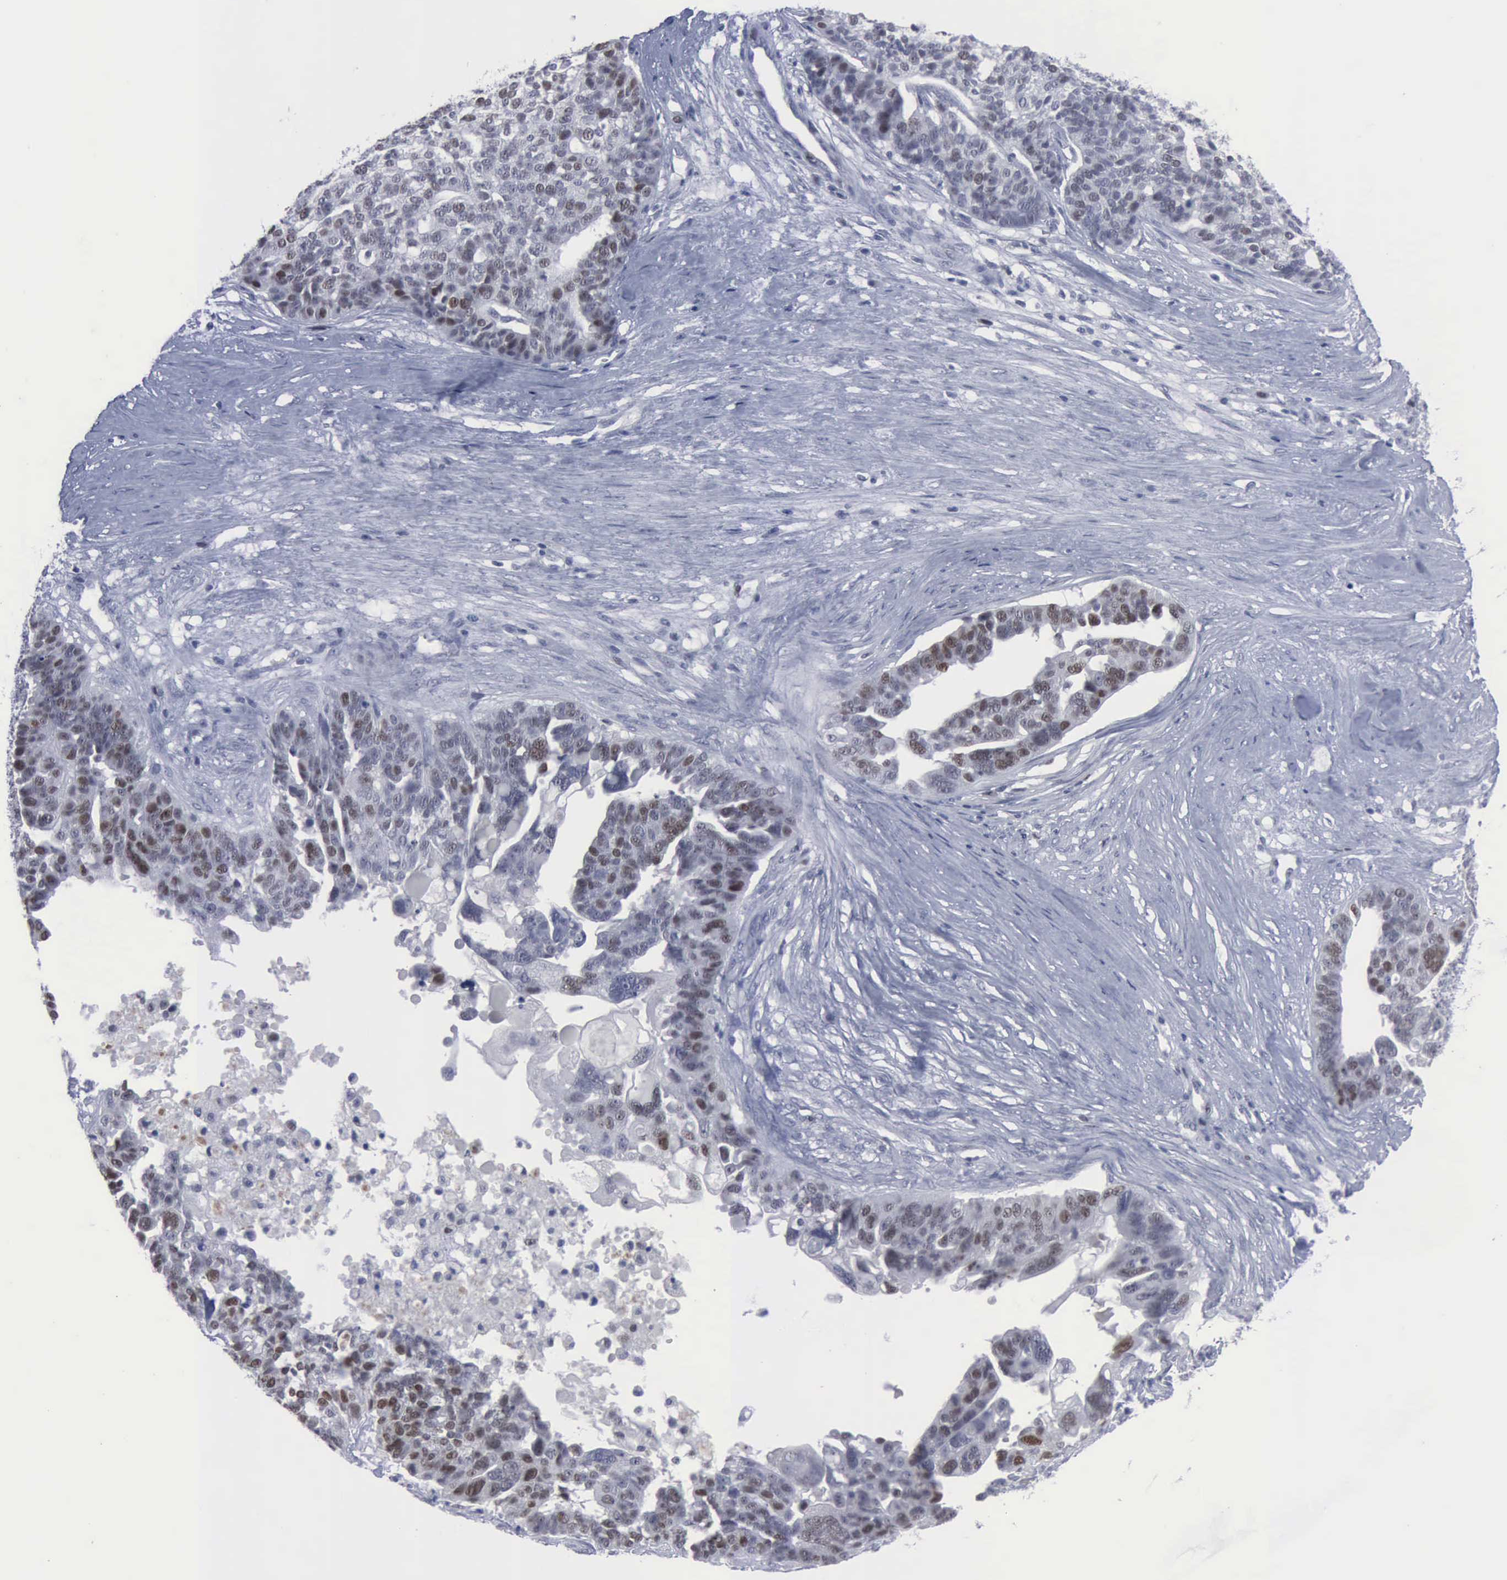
{"staining": {"intensity": "weak", "quantity": "25%-75%", "location": "nuclear"}, "tissue": "ovarian cancer", "cell_type": "Tumor cells", "image_type": "cancer", "snomed": [{"axis": "morphology", "description": "Cystadenocarcinoma, serous, NOS"}, {"axis": "topography", "description": "Ovary"}], "caption": "Immunohistochemistry (IHC) histopathology image of human ovarian cancer stained for a protein (brown), which displays low levels of weak nuclear positivity in about 25%-75% of tumor cells.", "gene": "MCM5", "patient": {"sex": "female", "age": 59}}